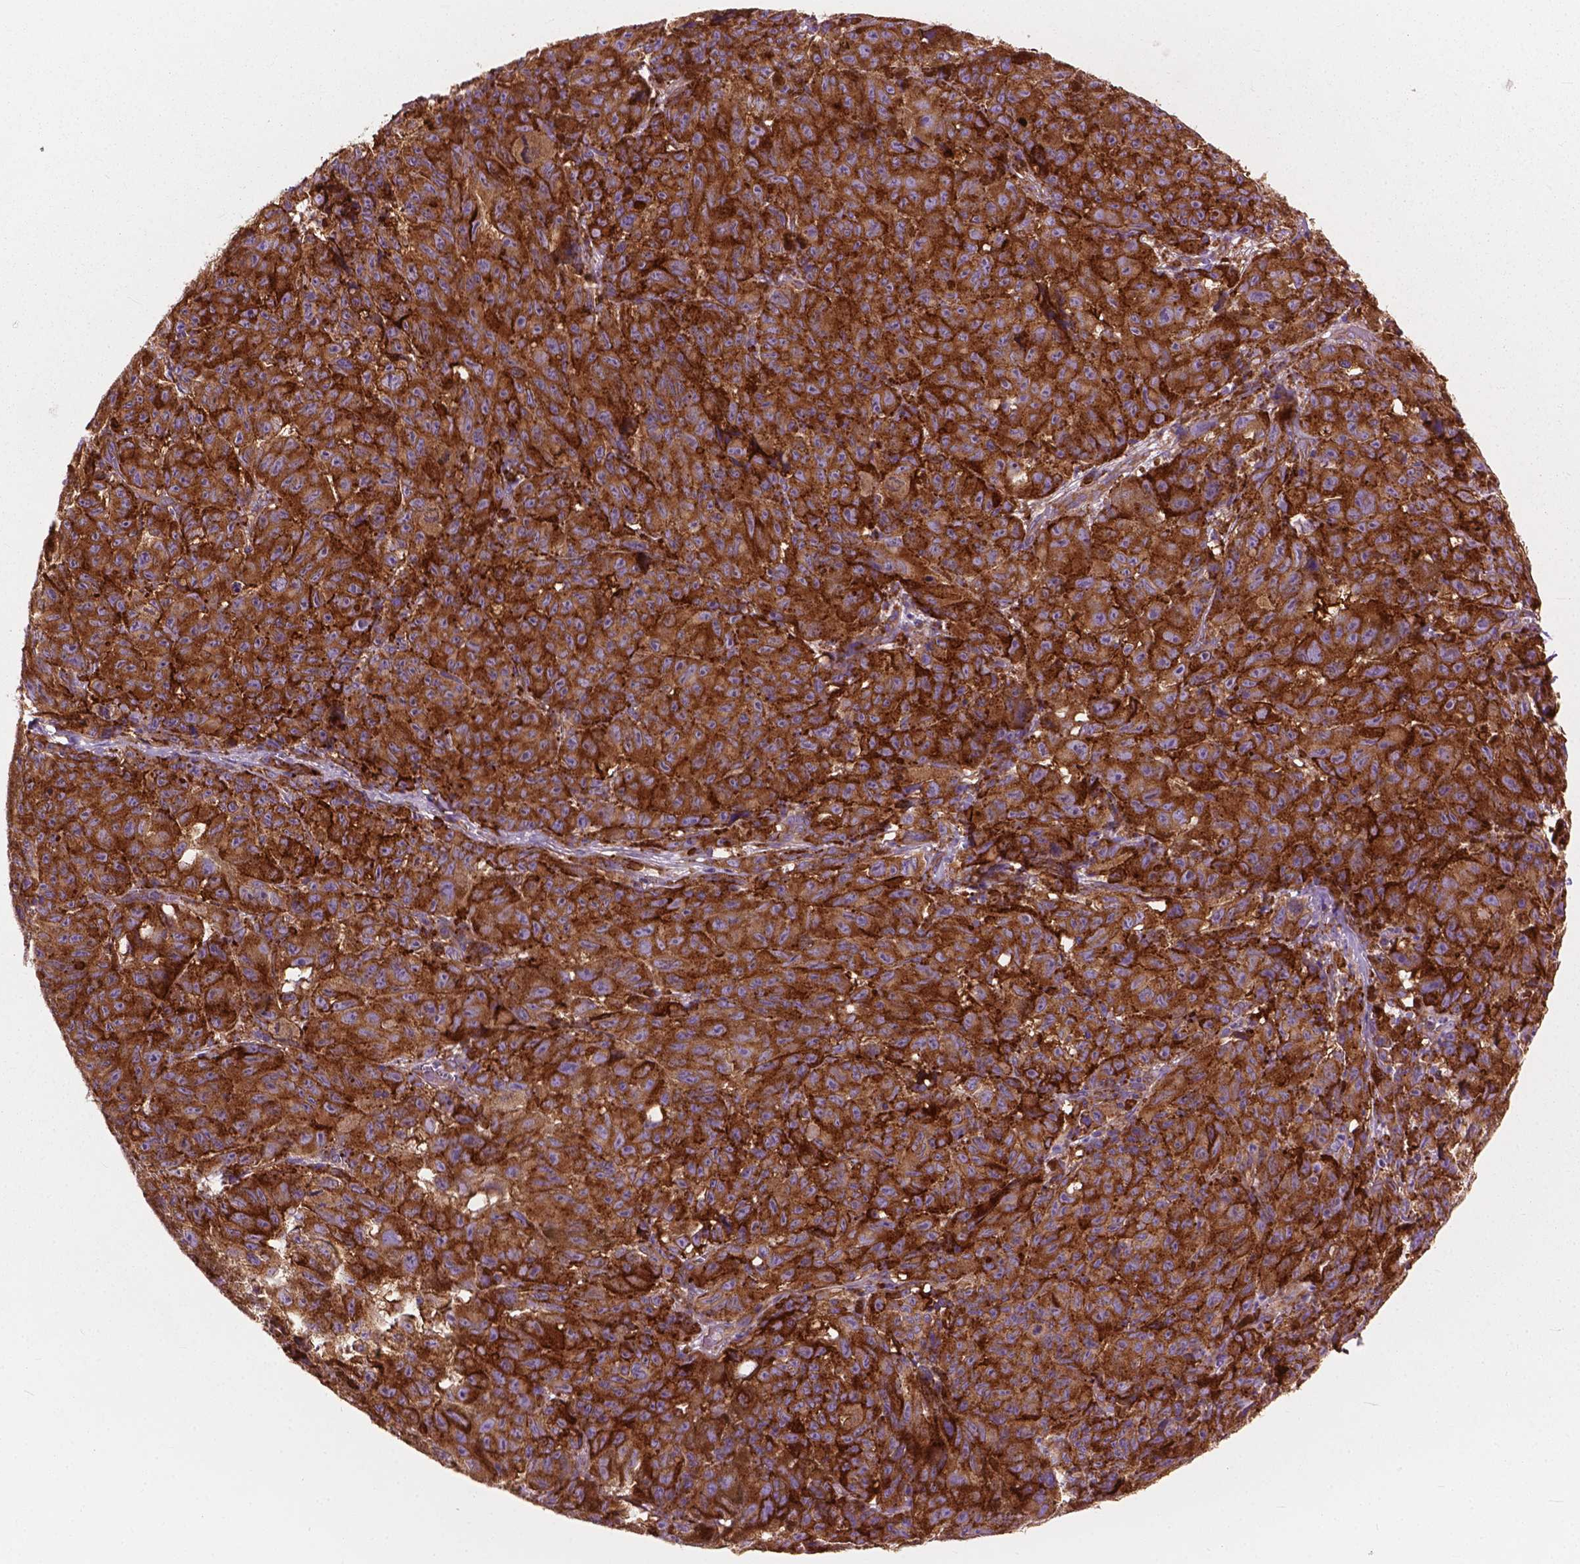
{"staining": {"intensity": "strong", "quantity": ">75%", "location": "cytoplasmic/membranous"}, "tissue": "melanoma", "cell_type": "Tumor cells", "image_type": "cancer", "snomed": [{"axis": "morphology", "description": "Malignant melanoma, NOS"}, {"axis": "topography", "description": "Vulva, labia, clitoris and Bartholin´s gland, NO"}], "caption": "This photomicrograph exhibits immunohistochemistry staining of human malignant melanoma, with high strong cytoplasmic/membranous positivity in approximately >75% of tumor cells.", "gene": "RPL37A", "patient": {"sex": "female", "age": 75}}